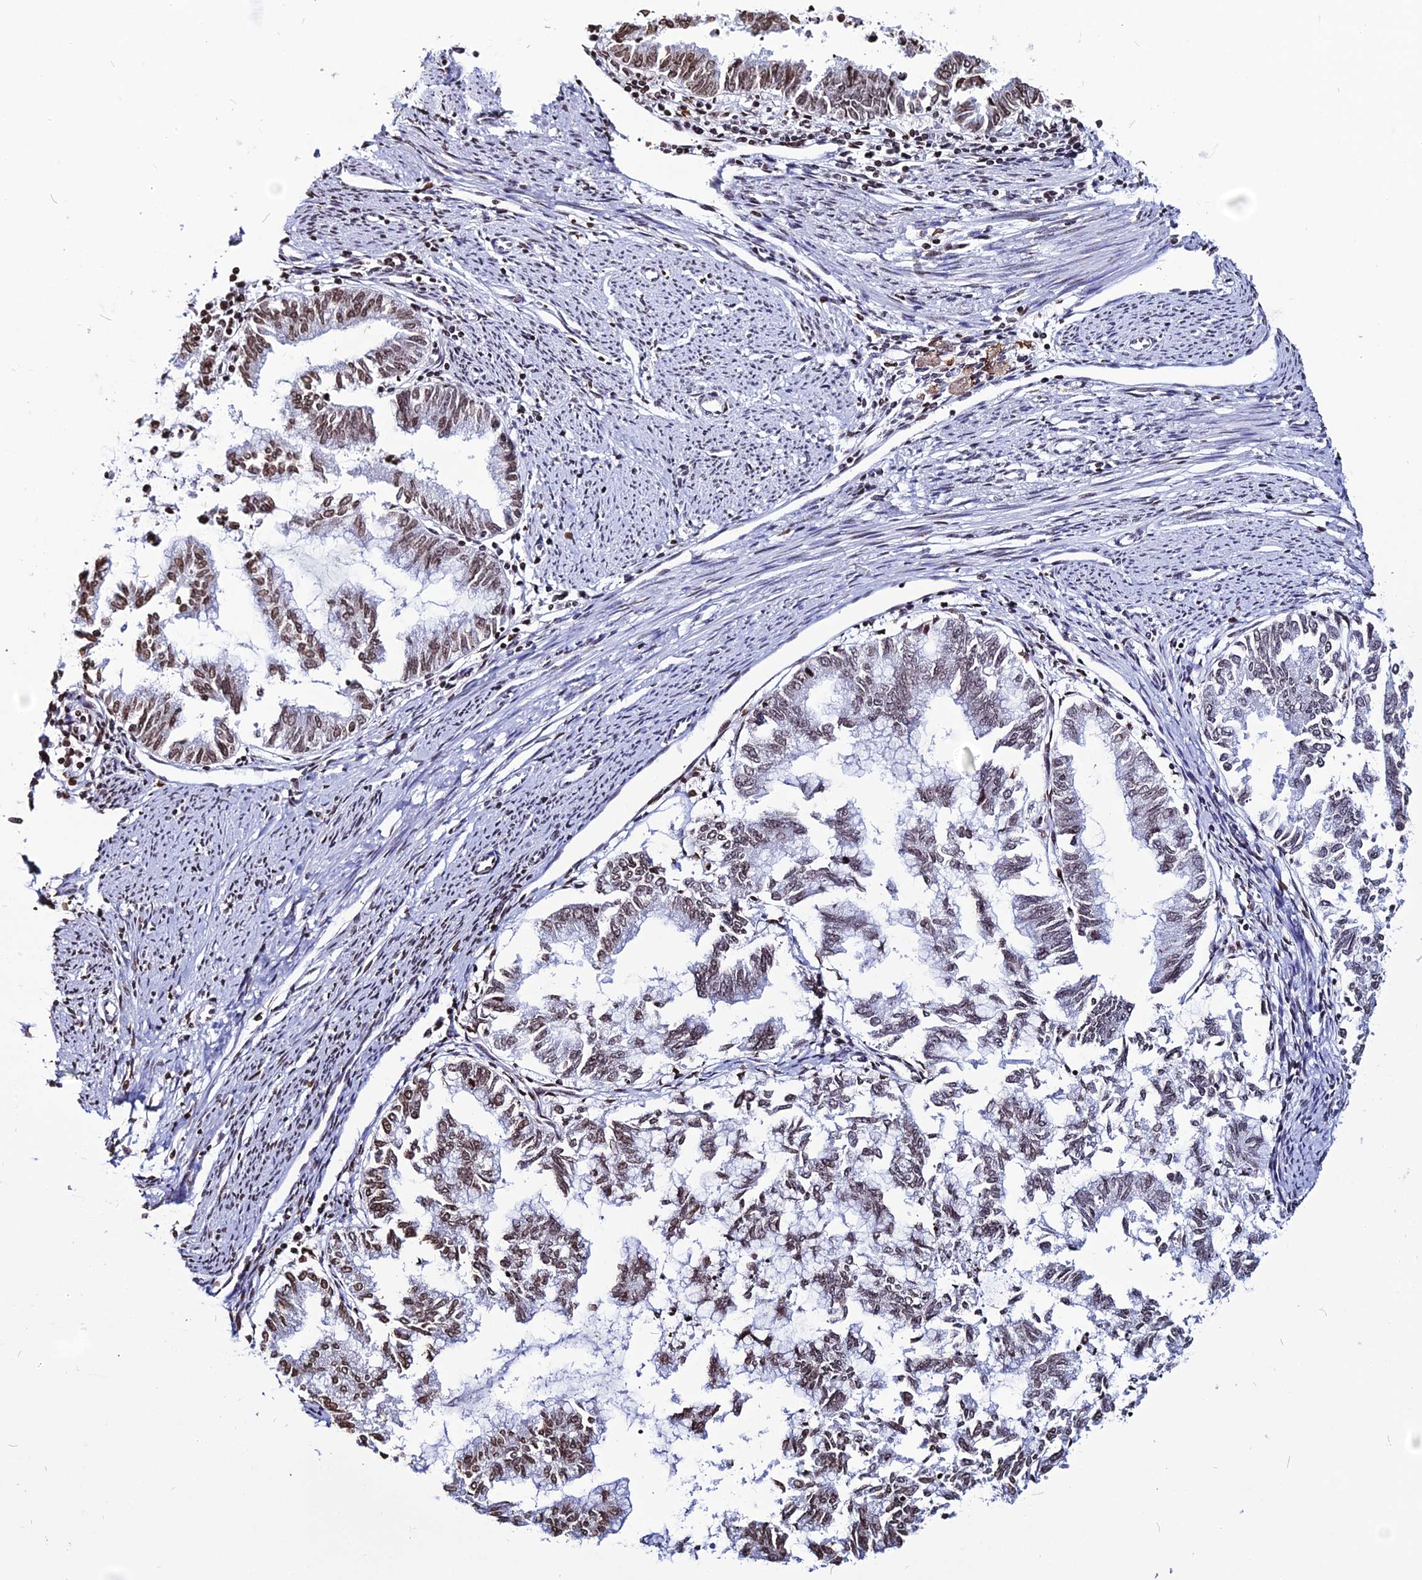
{"staining": {"intensity": "moderate", "quantity": ">75%", "location": "nuclear"}, "tissue": "endometrial cancer", "cell_type": "Tumor cells", "image_type": "cancer", "snomed": [{"axis": "morphology", "description": "Adenocarcinoma, NOS"}, {"axis": "topography", "description": "Endometrium"}], "caption": "Immunohistochemical staining of human adenocarcinoma (endometrial) exhibits moderate nuclear protein positivity in approximately >75% of tumor cells.", "gene": "MACROH2A2", "patient": {"sex": "female", "age": 79}}